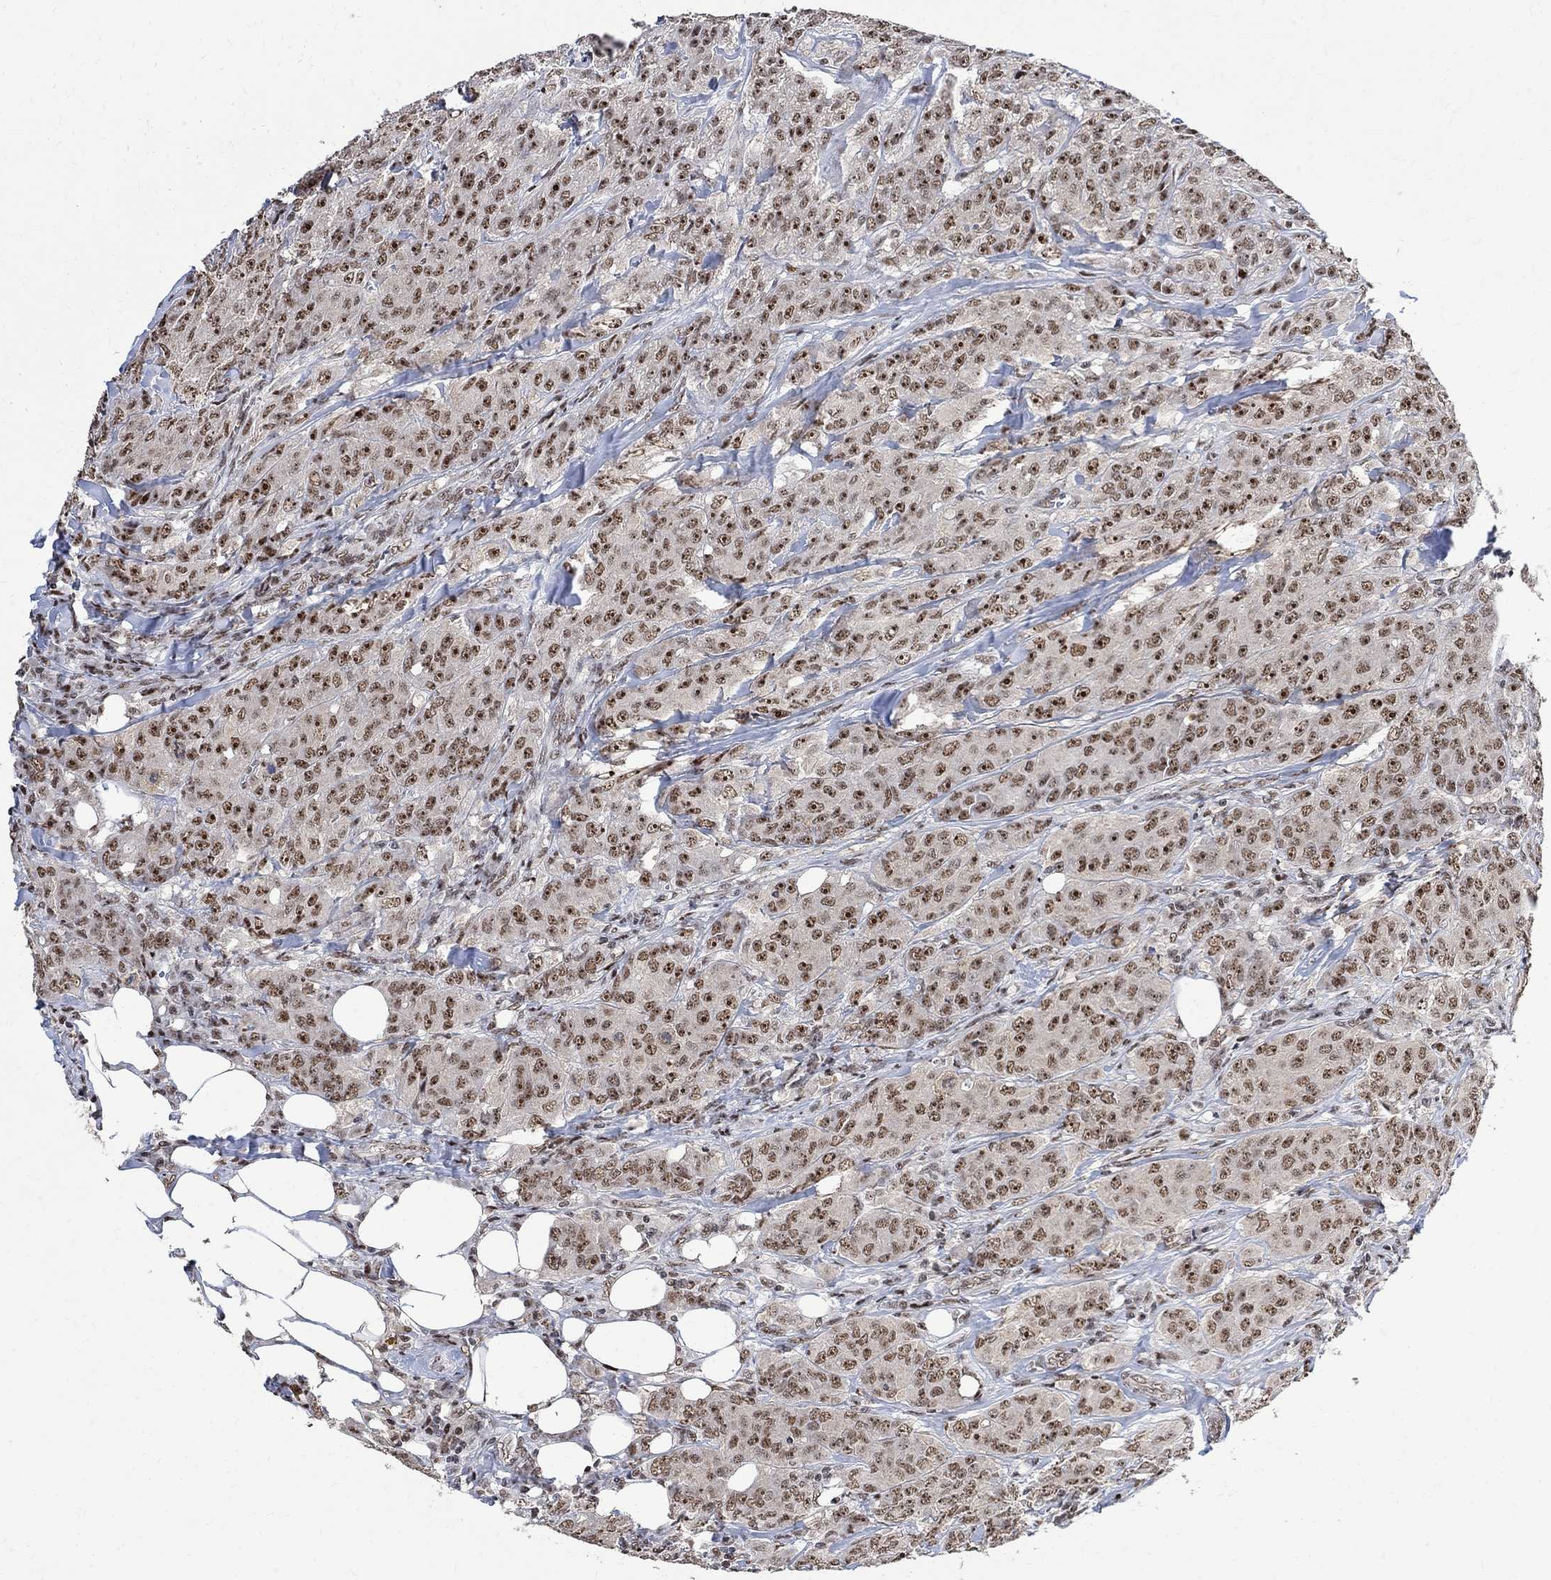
{"staining": {"intensity": "strong", "quantity": "25%-75%", "location": "nuclear"}, "tissue": "breast cancer", "cell_type": "Tumor cells", "image_type": "cancer", "snomed": [{"axis": "morphology", "description": "Duct carcinoma"}, {"axis": "topography", "description": "Breast"}], "caption": "A brown stain shows strong nuclear expression of a protein in human intraductal carcinoma (breast) tumor cells.", "gene": "E4F1", "patient": {"sex": "female", "age": 43}}